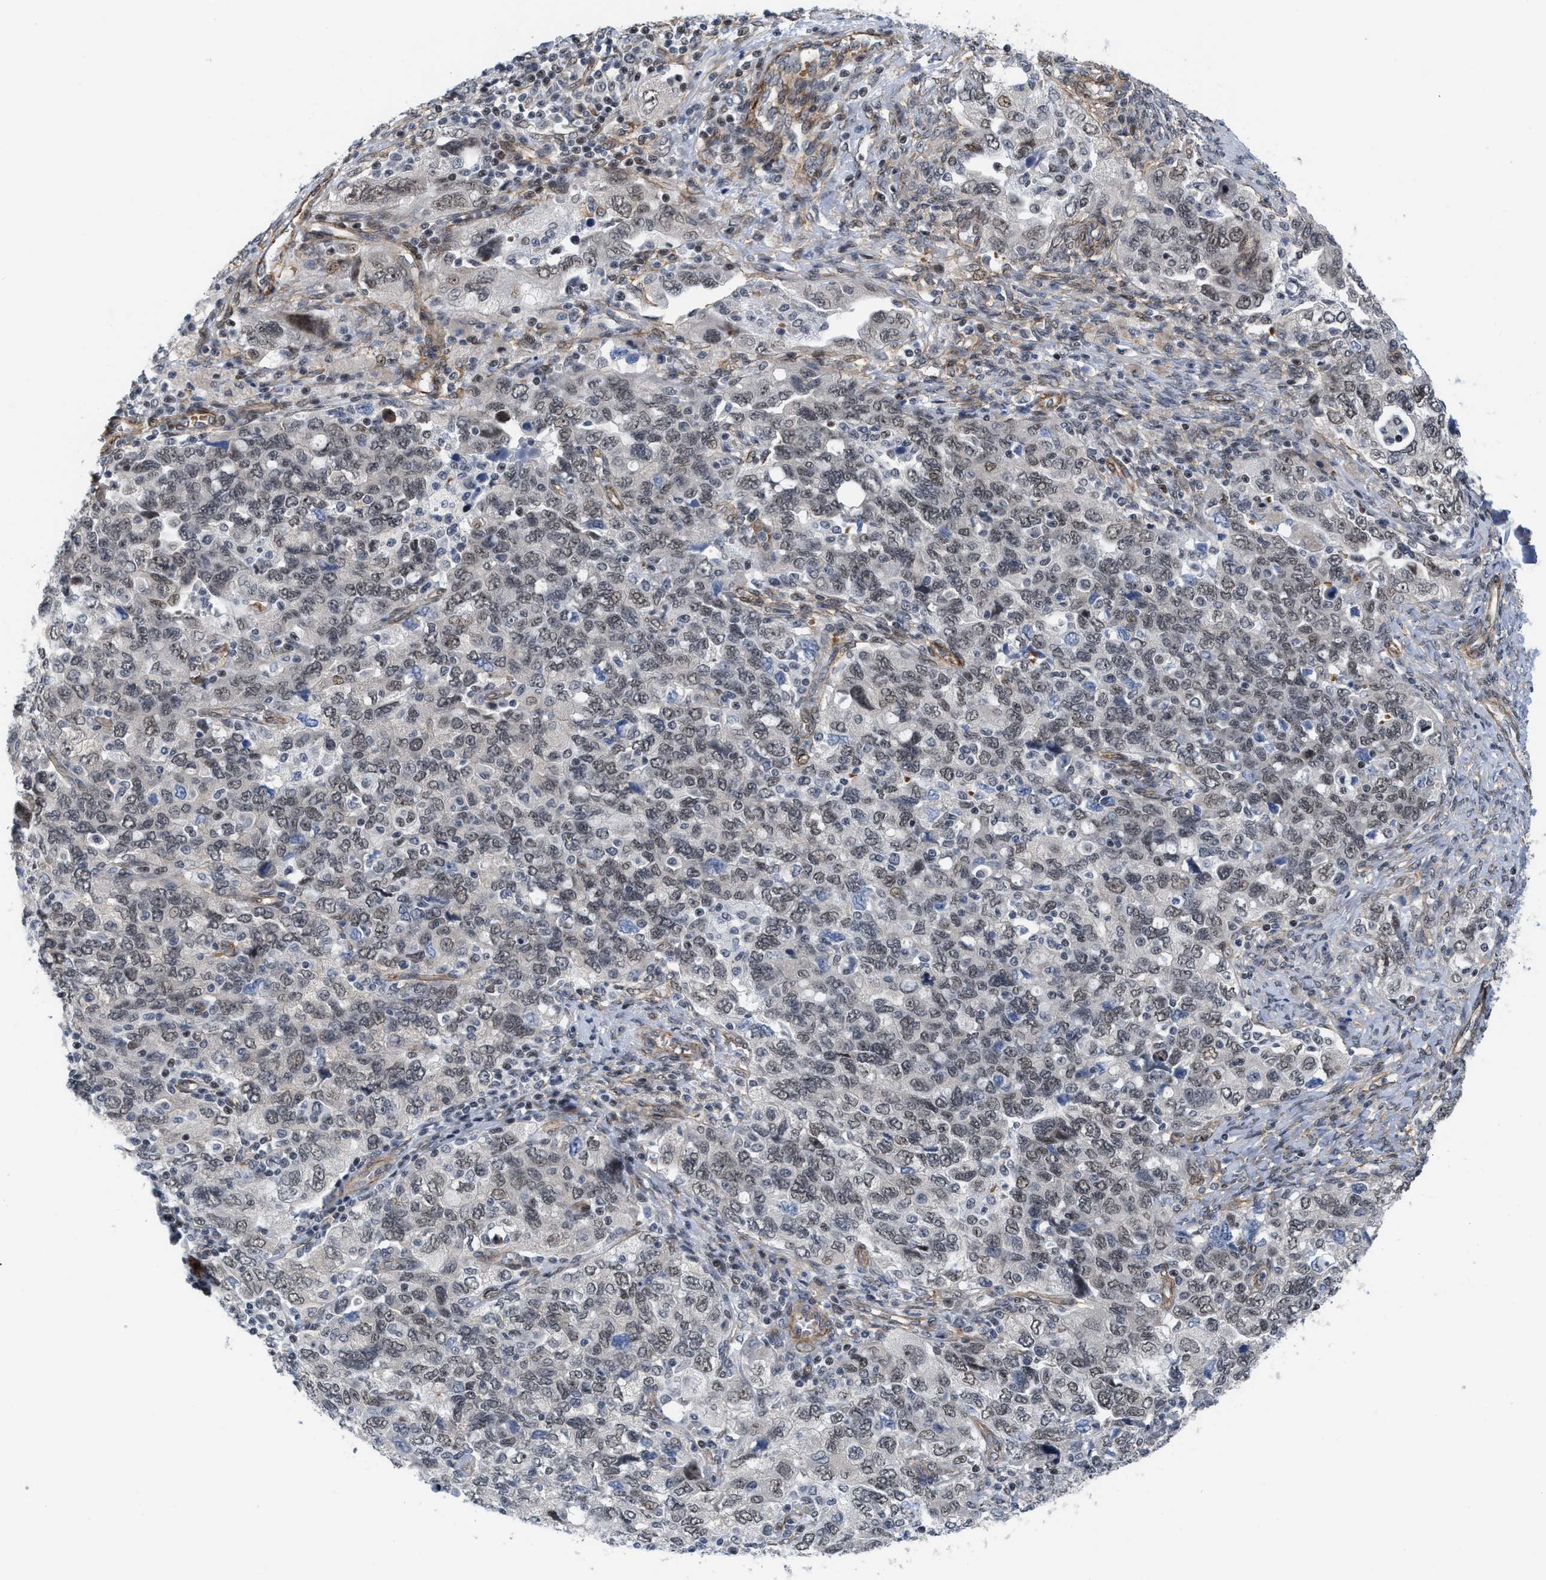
{"staining": {"intensity": "moderate", "quantity": "25%-75%", "location": "cytoplasmic/membranous"}, "tissue": "ovarian cancer", "cell_type": "Tumor cells", "image_type": "cancer", "snomed": [{"axis": "morphology", "description": "Carcinoma, NOS"}, {"axis": "morphology", "description": "Cystadenocarcinoma, serous, NOS"}, {"axis": "topography", "description": "Ovary"}], "caption": "DAB (3,3'-diaminobenzidine) immunohistochemical staining of ovarian serous cystadenocarcinoma exhibits moderate cytoplasmic/membranous protein staining in about 25%-75% of tumor cells.", "gene": "GPRASP2", "patient": {"sex": "female", "age": 69}}